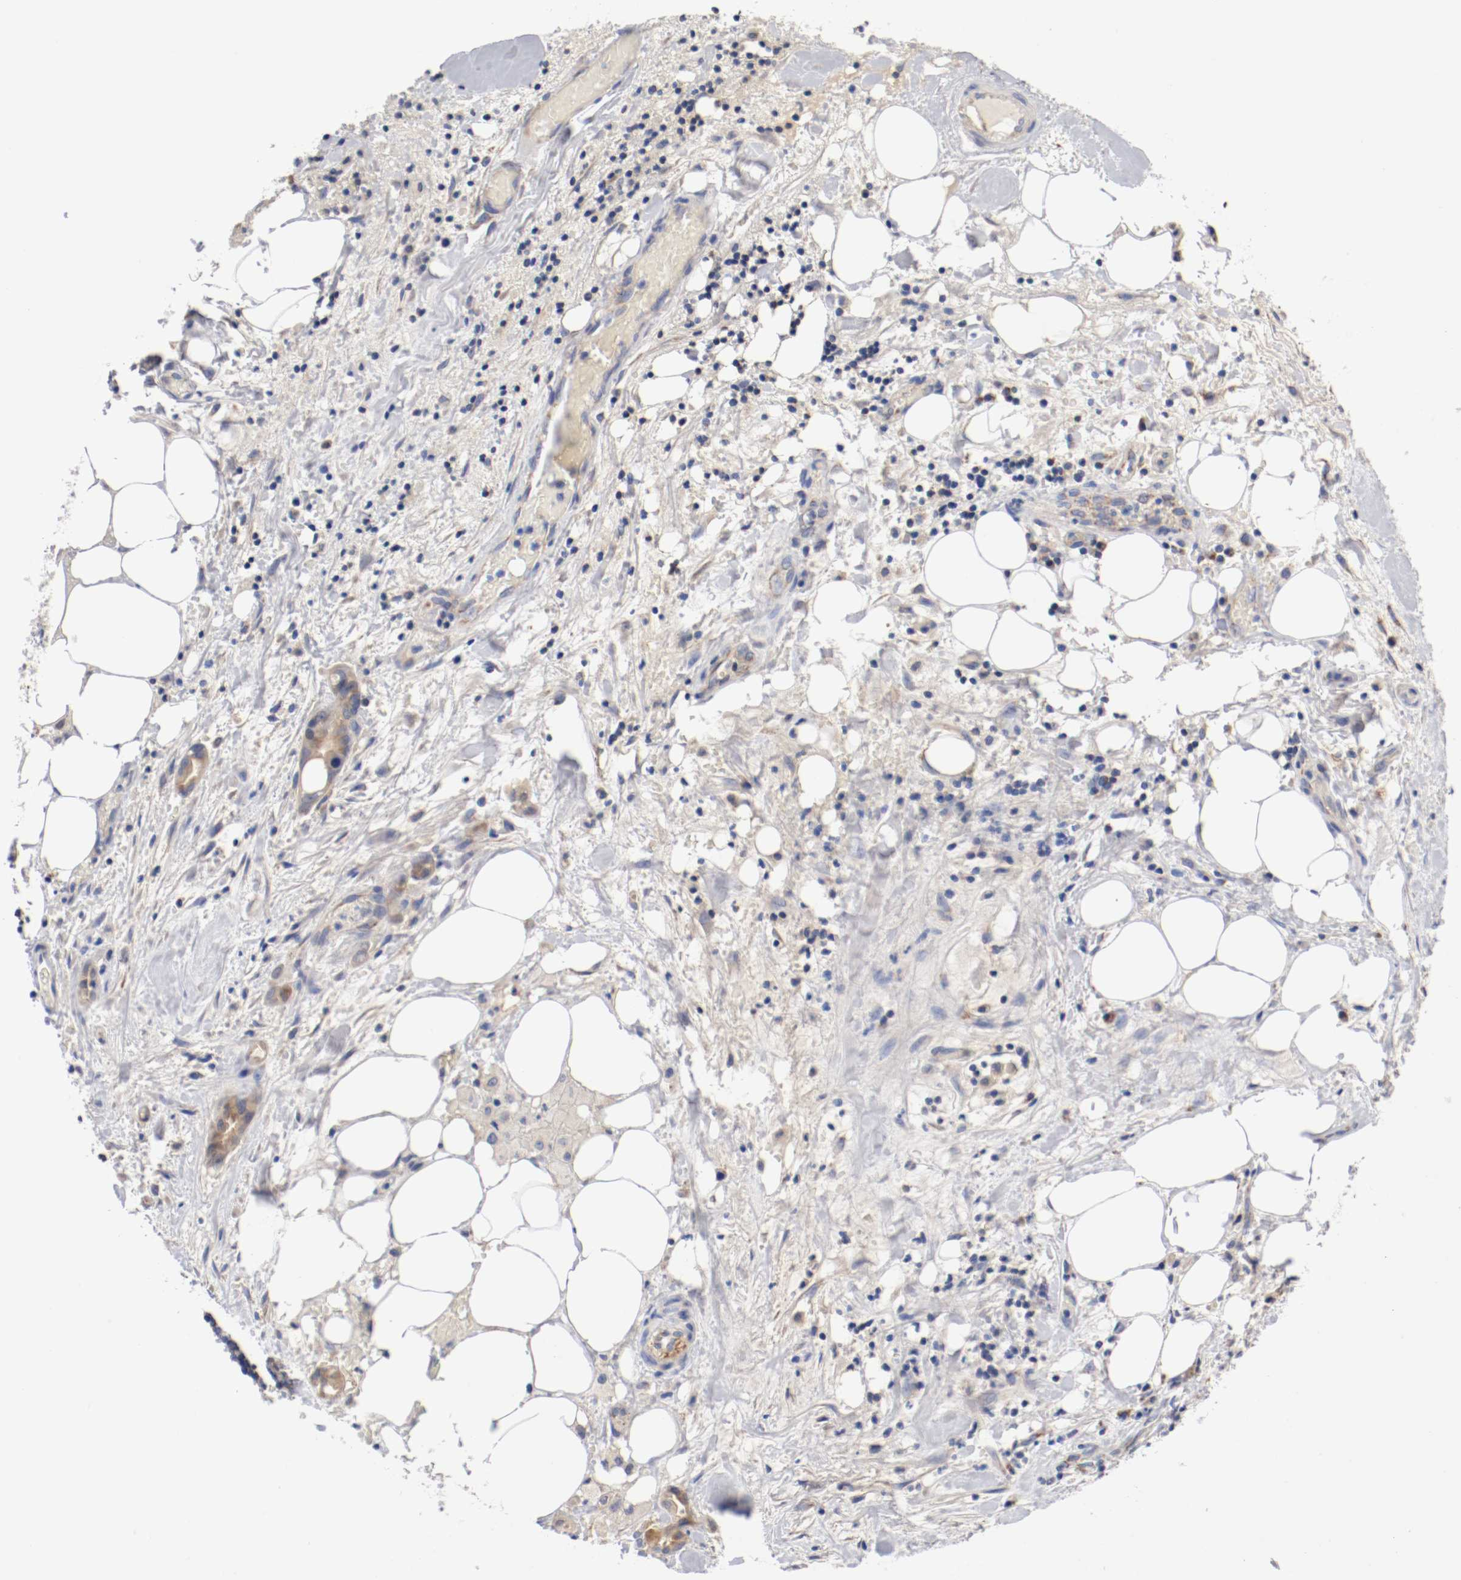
{"staining": {"intensity": "weak", "quantity": ">75%", "location": "cytoplasmic/membranous"}, "tissue": "liver cancer", "cell_type": "Tumor cells", "image_type": "cancer", "snomed": [{"axis": "morphology", "description": "Cholangiocarcinoma"}, {"axis": "topography", "description": "Liver"}], "caption": "This histopathology image displays liver cholangiocarcinoma stained with immunohistochemistry to label a protein in brown. The cytoplasmic/membranous of tumor cells show weak positivity for the protein. Nuclei are counter-stained blue.", "gene": "PCSK6", "patient": {"sex": "female", "age": 68}}